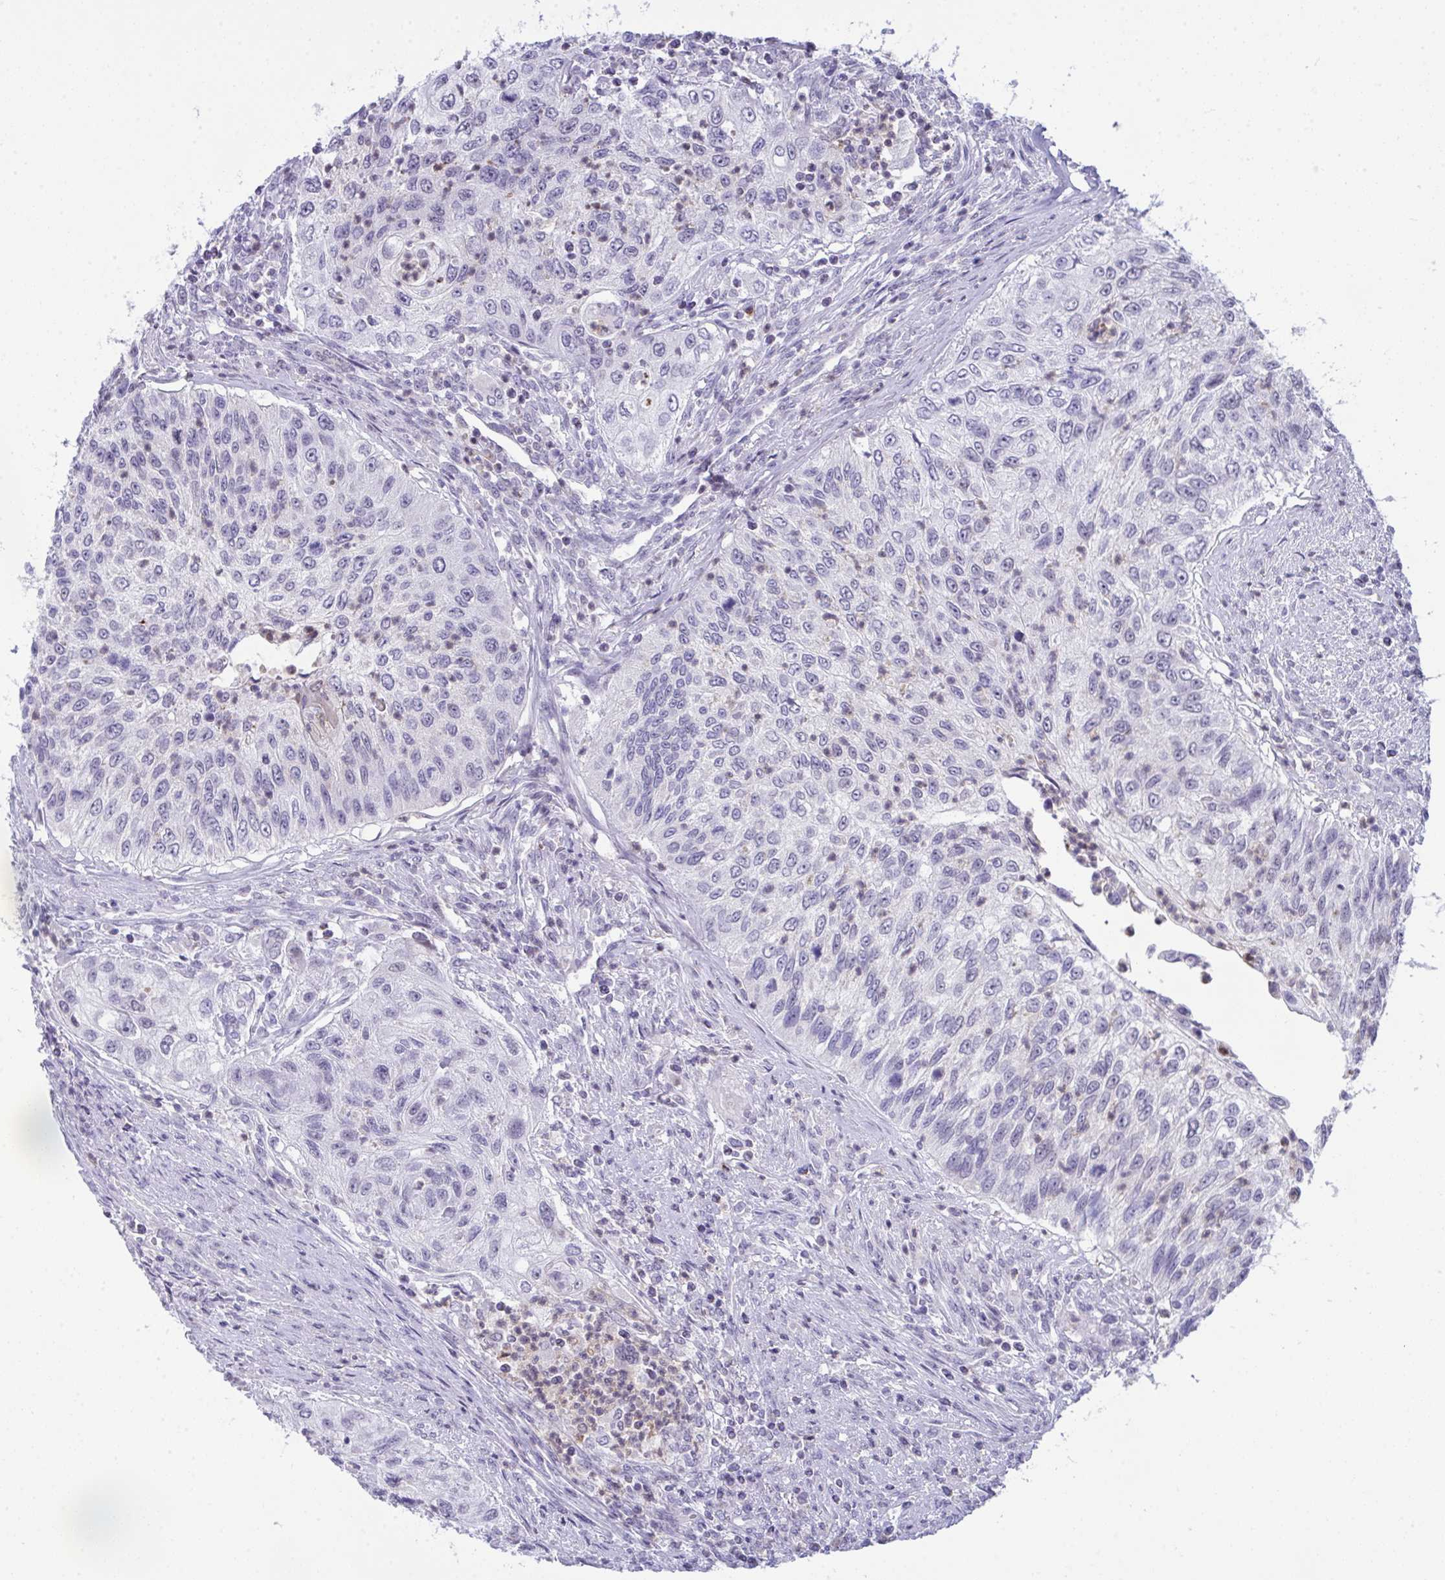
{"staining": {"intensity": "negative", "quantity": "none", "location": "none"}, "tissue": "urothelial cancer", "cell_type": "Tumor cells", "image_type": "cancer", "snomed": [{"axis": "morphology", "description": "Urothelial carcinoma, High grade"}, {"axis": "topography", "description": "Urinary bladder"}], "caption": "This is an immunohistochemistry (IHC) photomicrograph of high-grade urothelial carcinoma. There is no expression in tumor cells.", "gene": "PLA2G12B", "patient": {"sex": "female", "age": 60}}